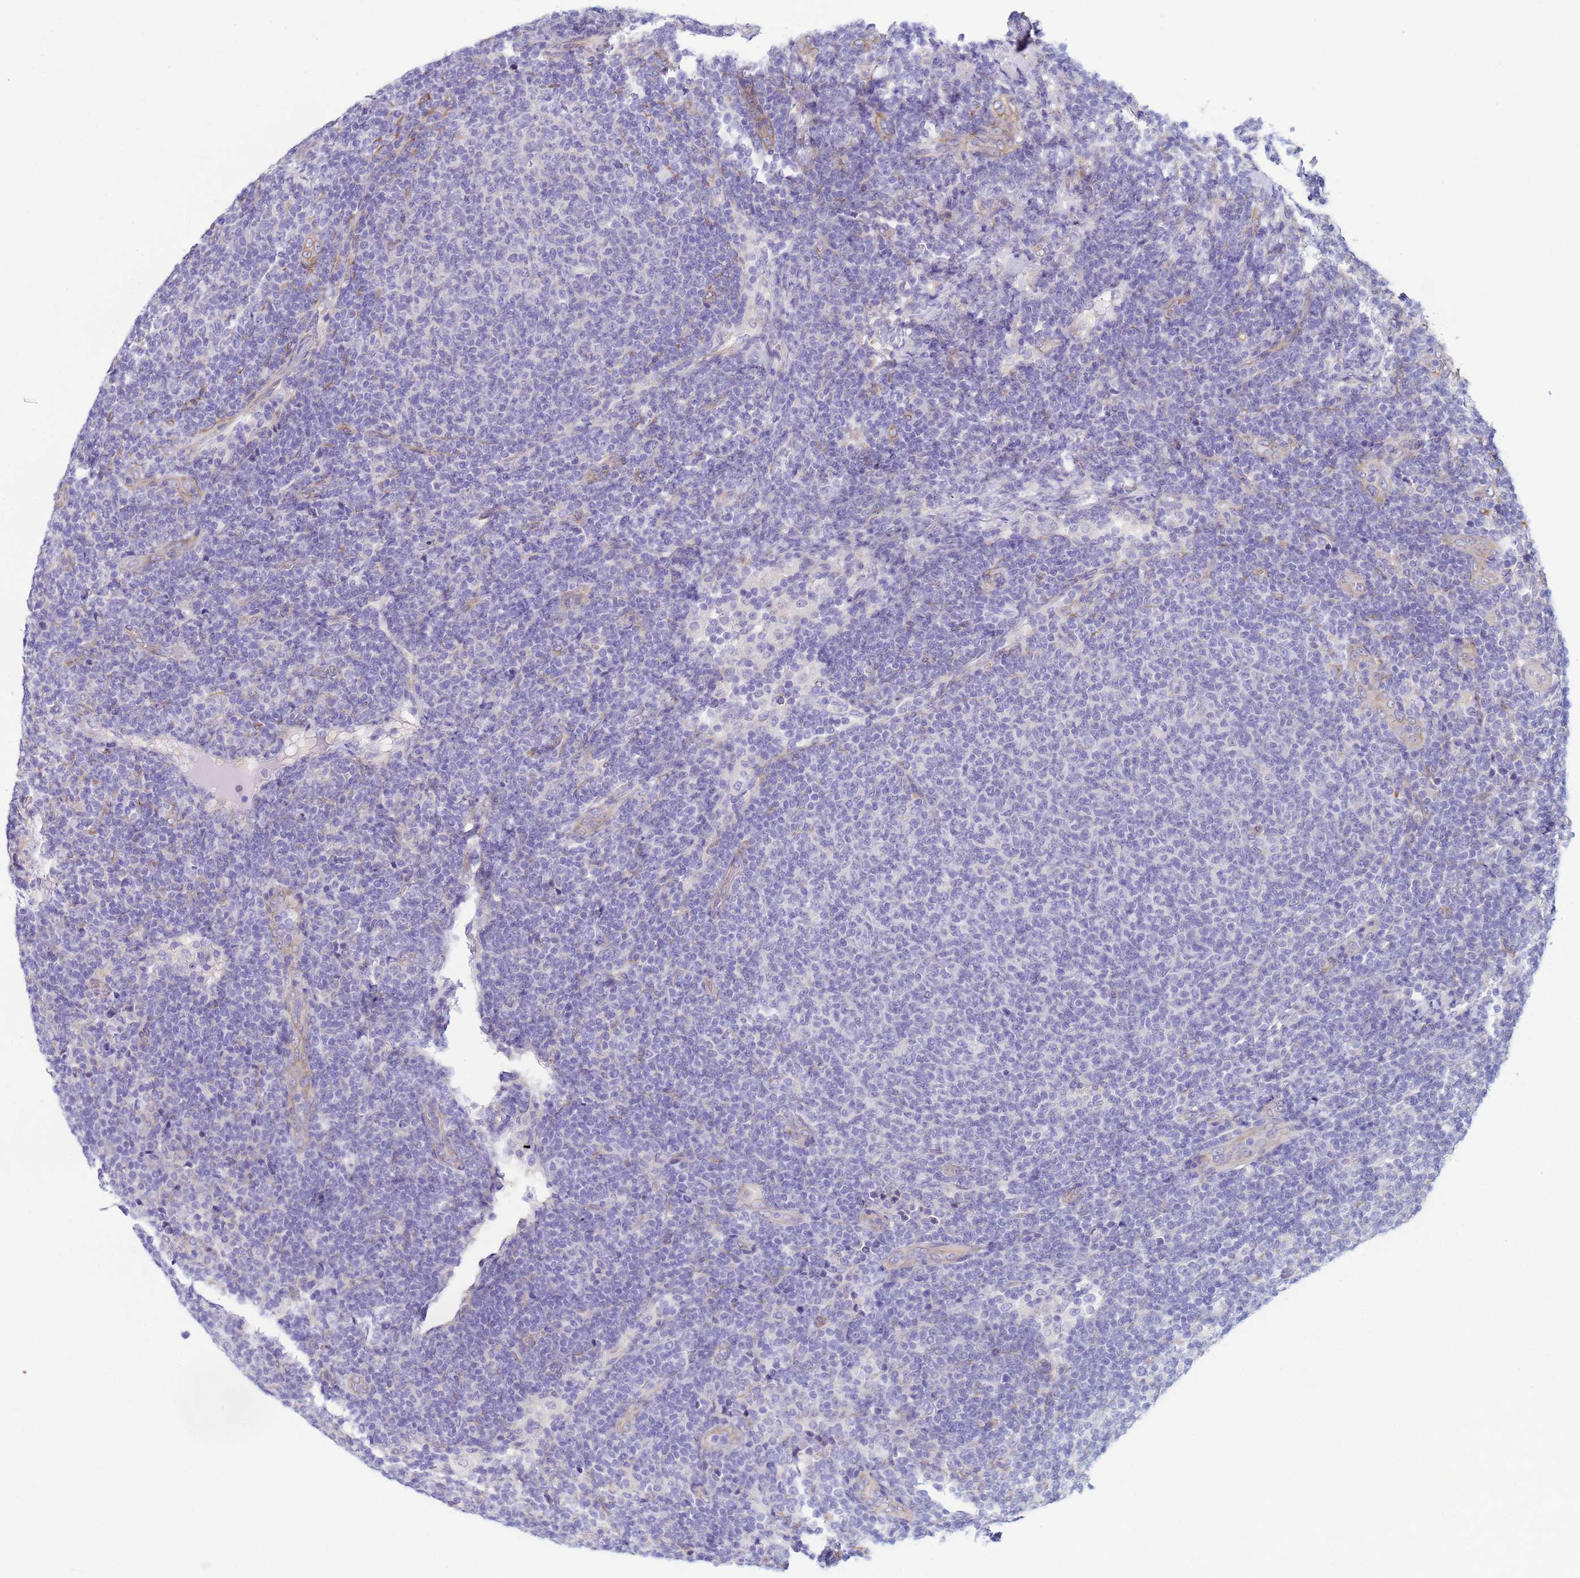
{"staining": {"intensity": "negative", "quantity": "none", "location": "none"}, "tissue": "lymphoma", "cell_type": "Tumor cells", "image_type": "cancer", "snomed": [{"axis": "morphology", "description": "Malignant lymphoma, non-Hodgkin's type, Low grade"}, {"axis": "topography", "description": "Lymph node"}], "caption": "DAB immunohistochemical staining of human lymphoma exhibits no significant staining in tumor cells. Nuclei are stained in blue.", "gene": "TRPC6", "patient": {"sex": "male", "age": 66}}